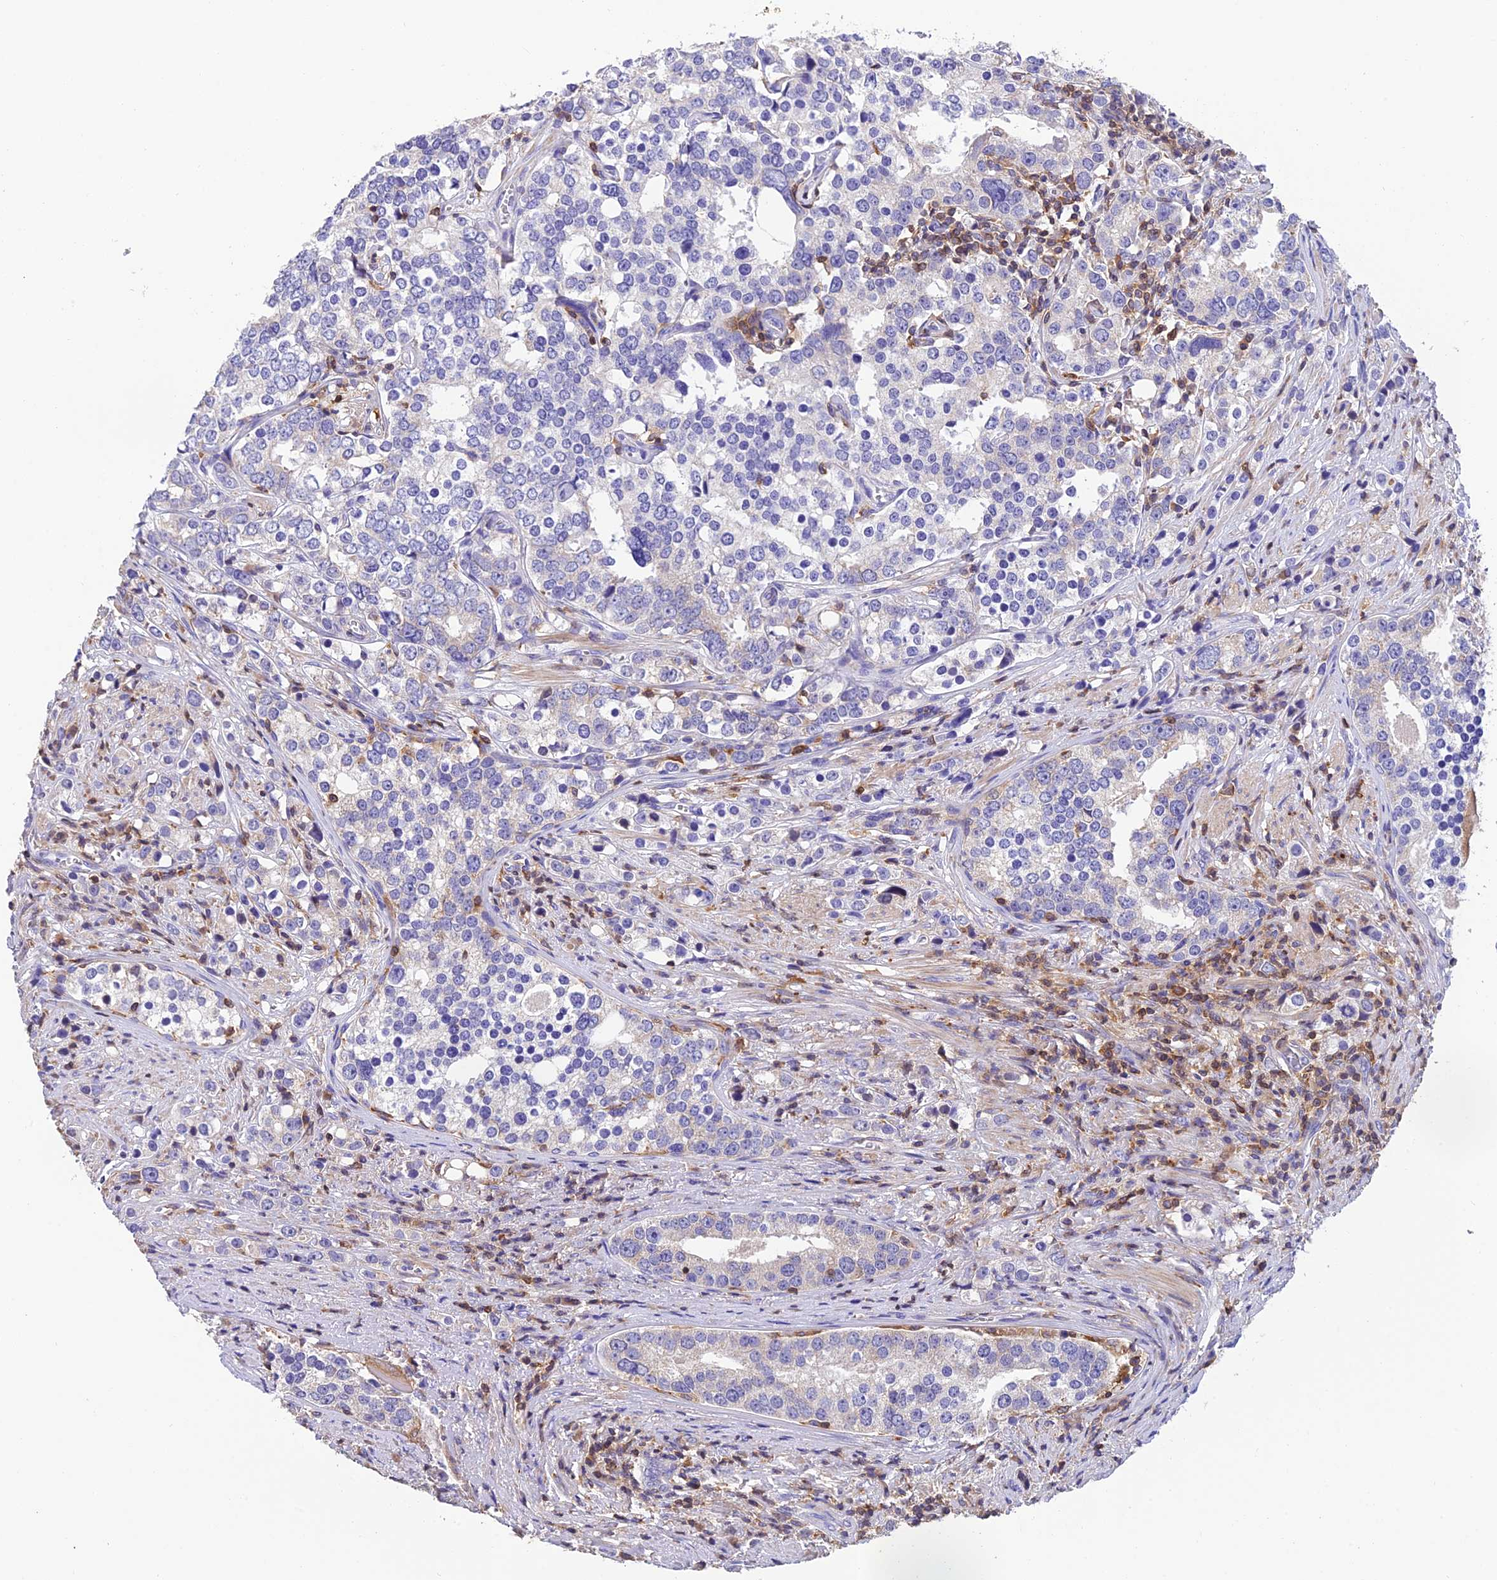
{"staining": {"intensity": "negative", "quantity": "none", "location": "none"}, "tissue": "prostate cancer", "cell_type": "Tumor cells", "image_type": "cancer", "snomed": [{"axis": "morphology", "description": "Adenocarcinoma, High grade"}, {"axis": "topography", "description": "Prostate"}], "caption": "Photomicrograph shows no protein expression in tumor cells of prostate cancer tissue.", "gene": "LPXN", "patient": {"sex": "male", "age": 71}}